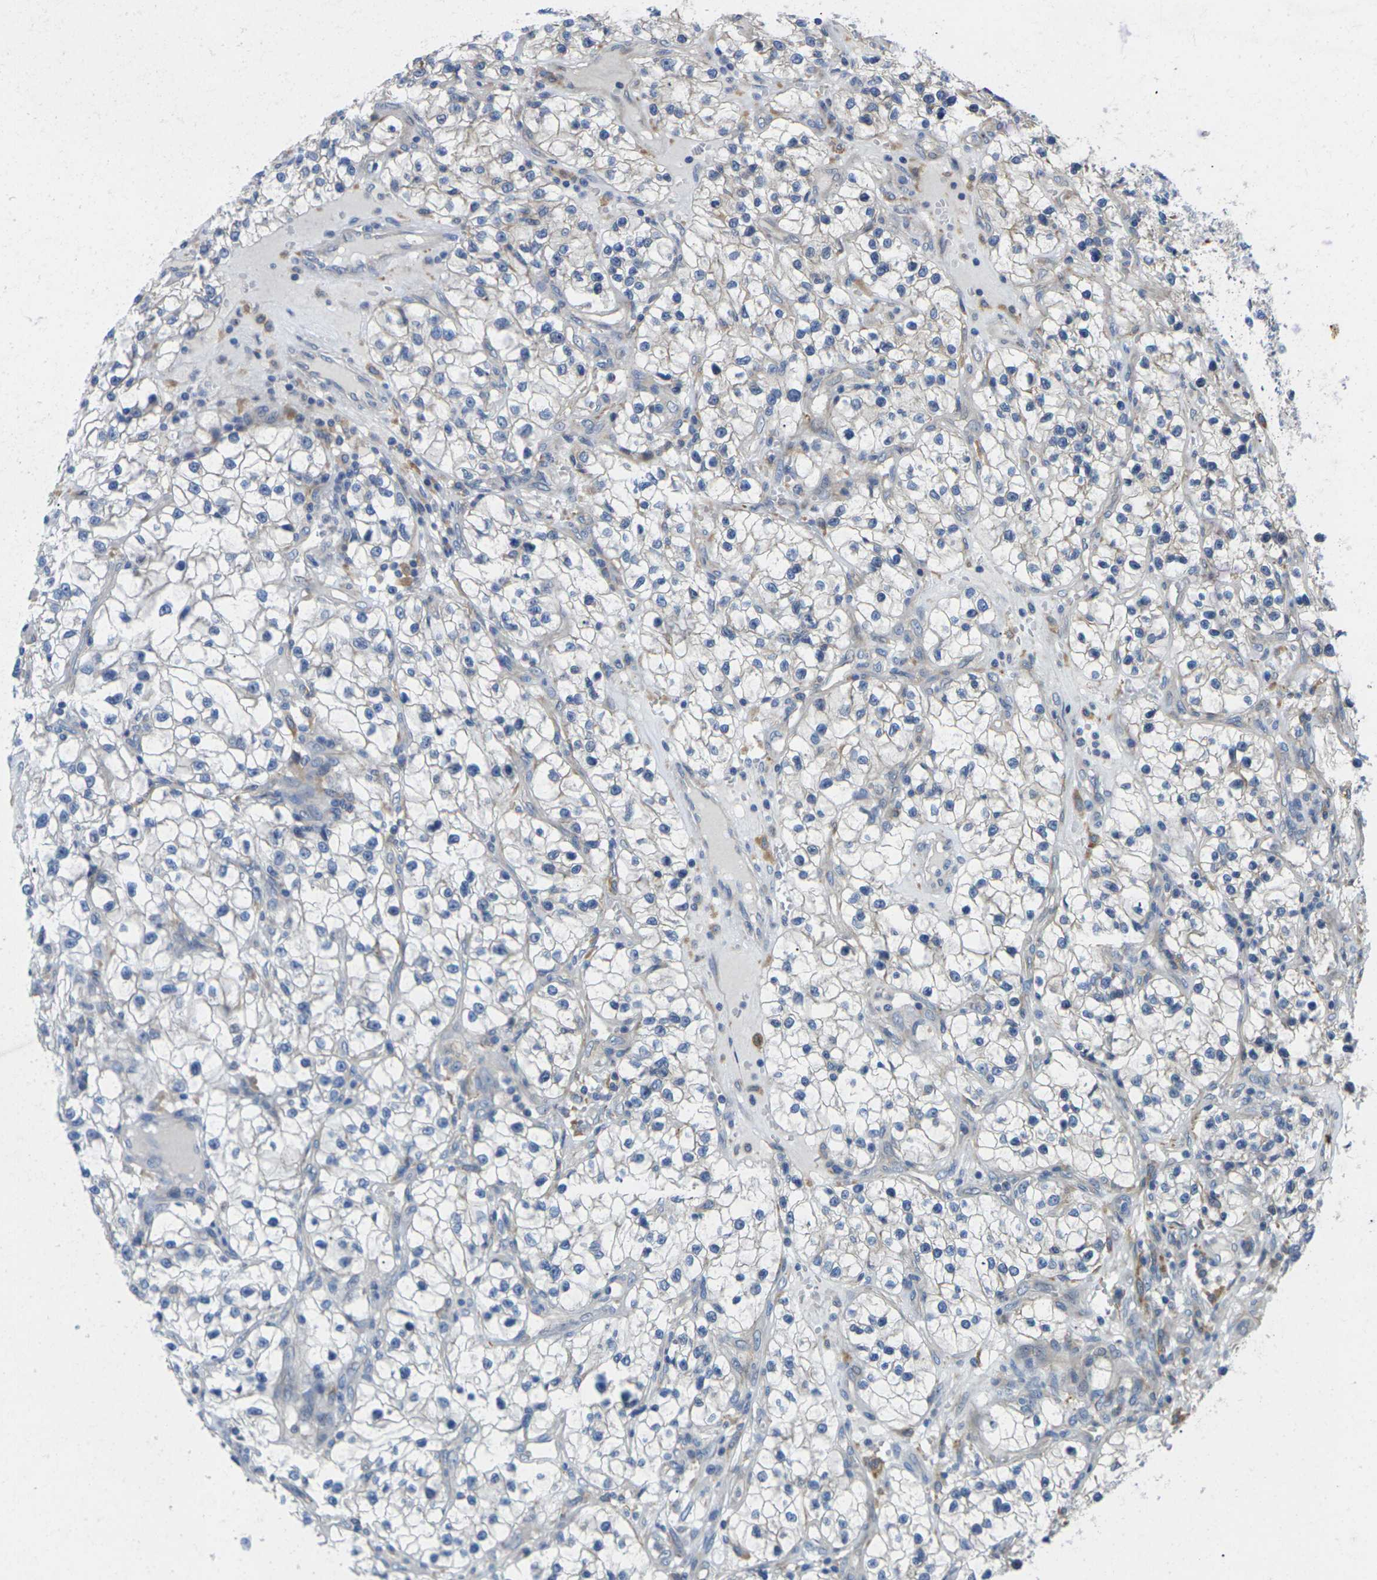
{"staining": {"intensity": "negative", "quantity": "none", "location": "none"}, "tissue": "renal cancer", "cell_type": "Tumor cells", "image_type": "cancer", "snomed": [{"axis": "morphology", "description": "Adenocarcinoma, NOS"}, {"axis": "topography", "description": "Kidney"}], "caption": "A high-resolution image shows immunohistochemistry (IHC) staining of renal cancer, which reveals no significant staining in tumor cells.", "gene": "SCNN1A", "patient": {"sex": "female", "age": 57}}